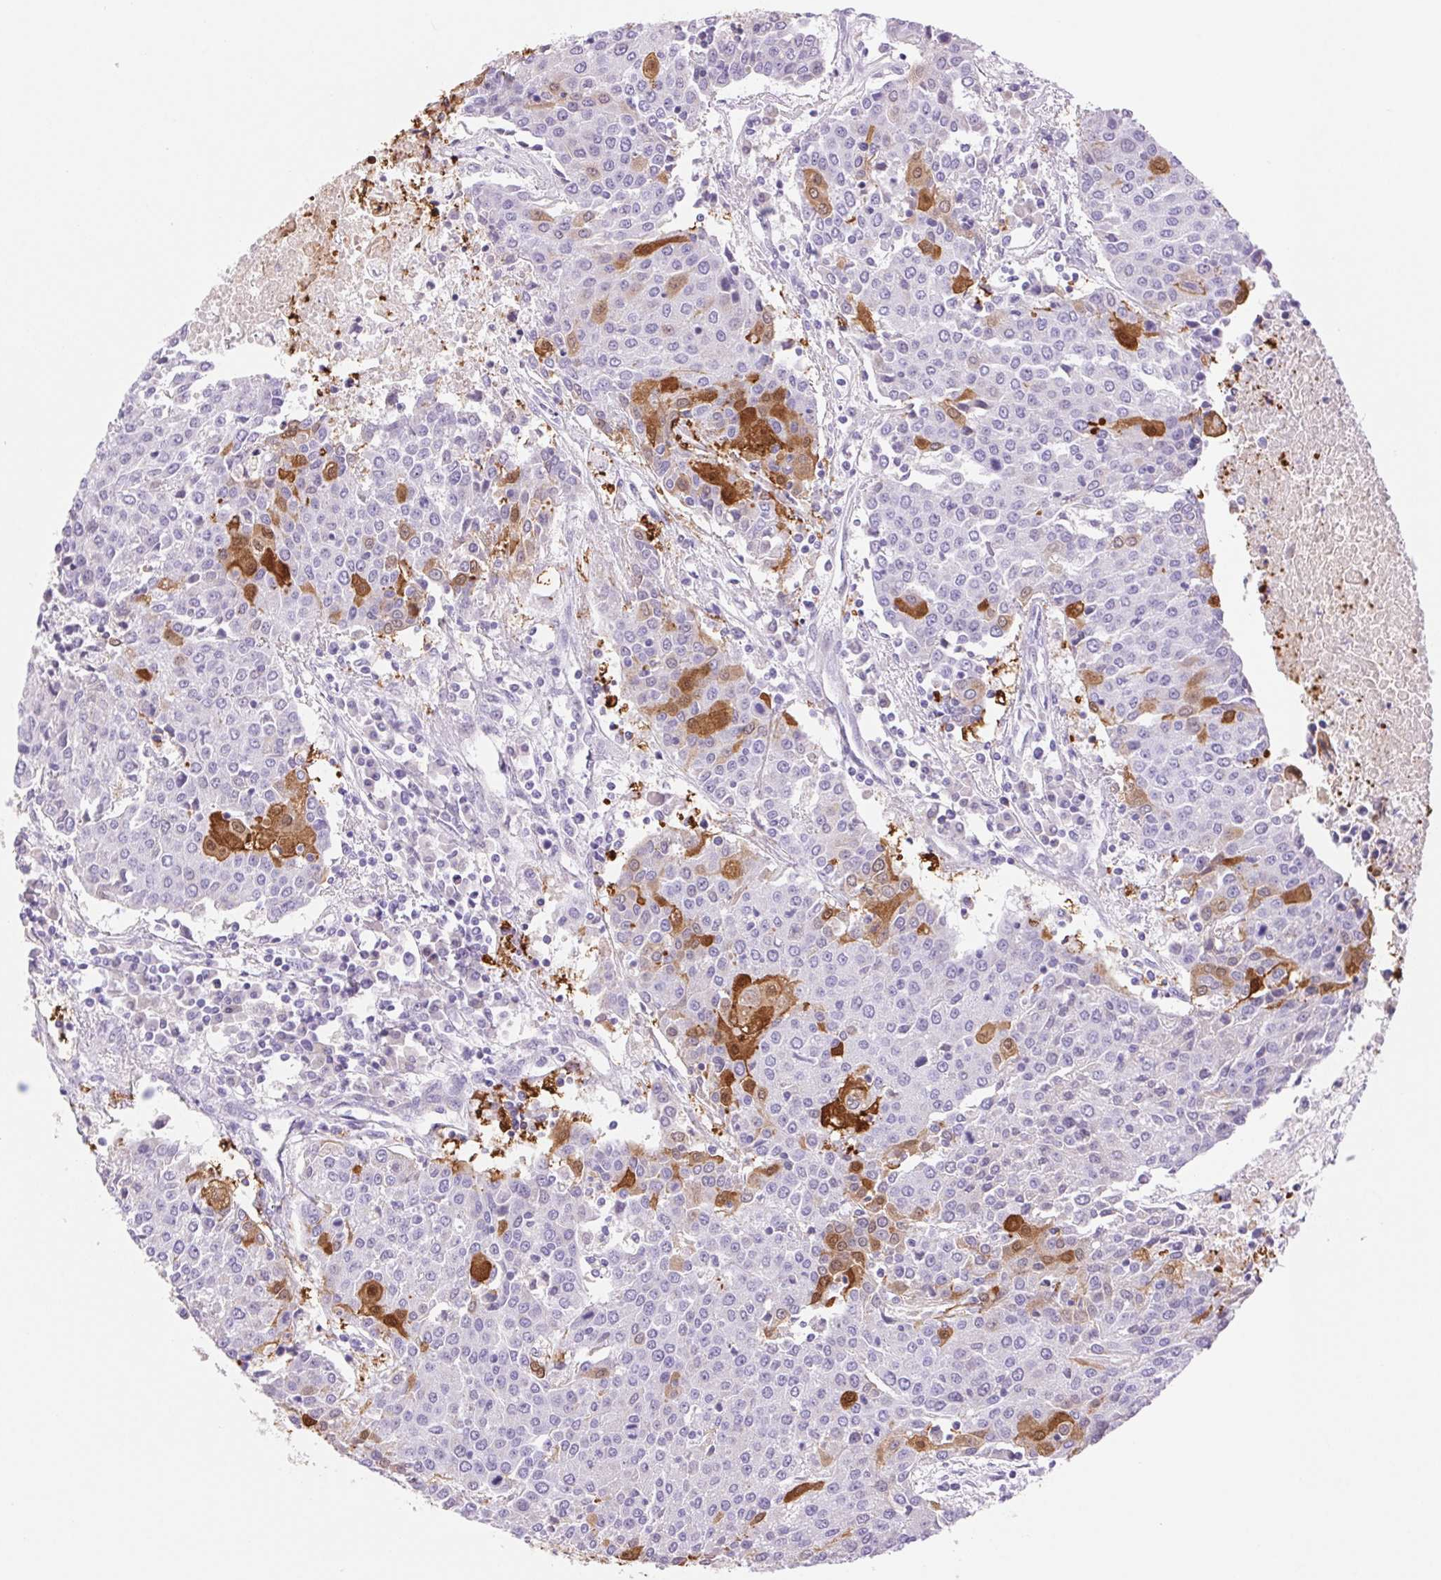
{"staining": {"intensity": "moderate", "quantity": "<25%", "location": "cytoplasmic/membranous,nuclear"}, "tissue": "urothelial cancer", "cell_type": "Tumor cells", "image_type": "cancer", "snomed": [{"axis": "morphology", "description": "Urothelial carcinoma, High grade"}, {"axis": "topography", "description": "Urinary bladder"}], "caption": "Immunohistochemistry micrograph of neoplastic tissue: human urothelial cancer stained using IHC exhibits low levels of moderate protein expression localized specifically in the cytoplasmic/membranous and nuclear of tumor cells, appearing as a cytoplasmic/membranous and nuclear brown color.", "gene": "SERPINB3", "patient": {"sex": "female", "age": 85}}